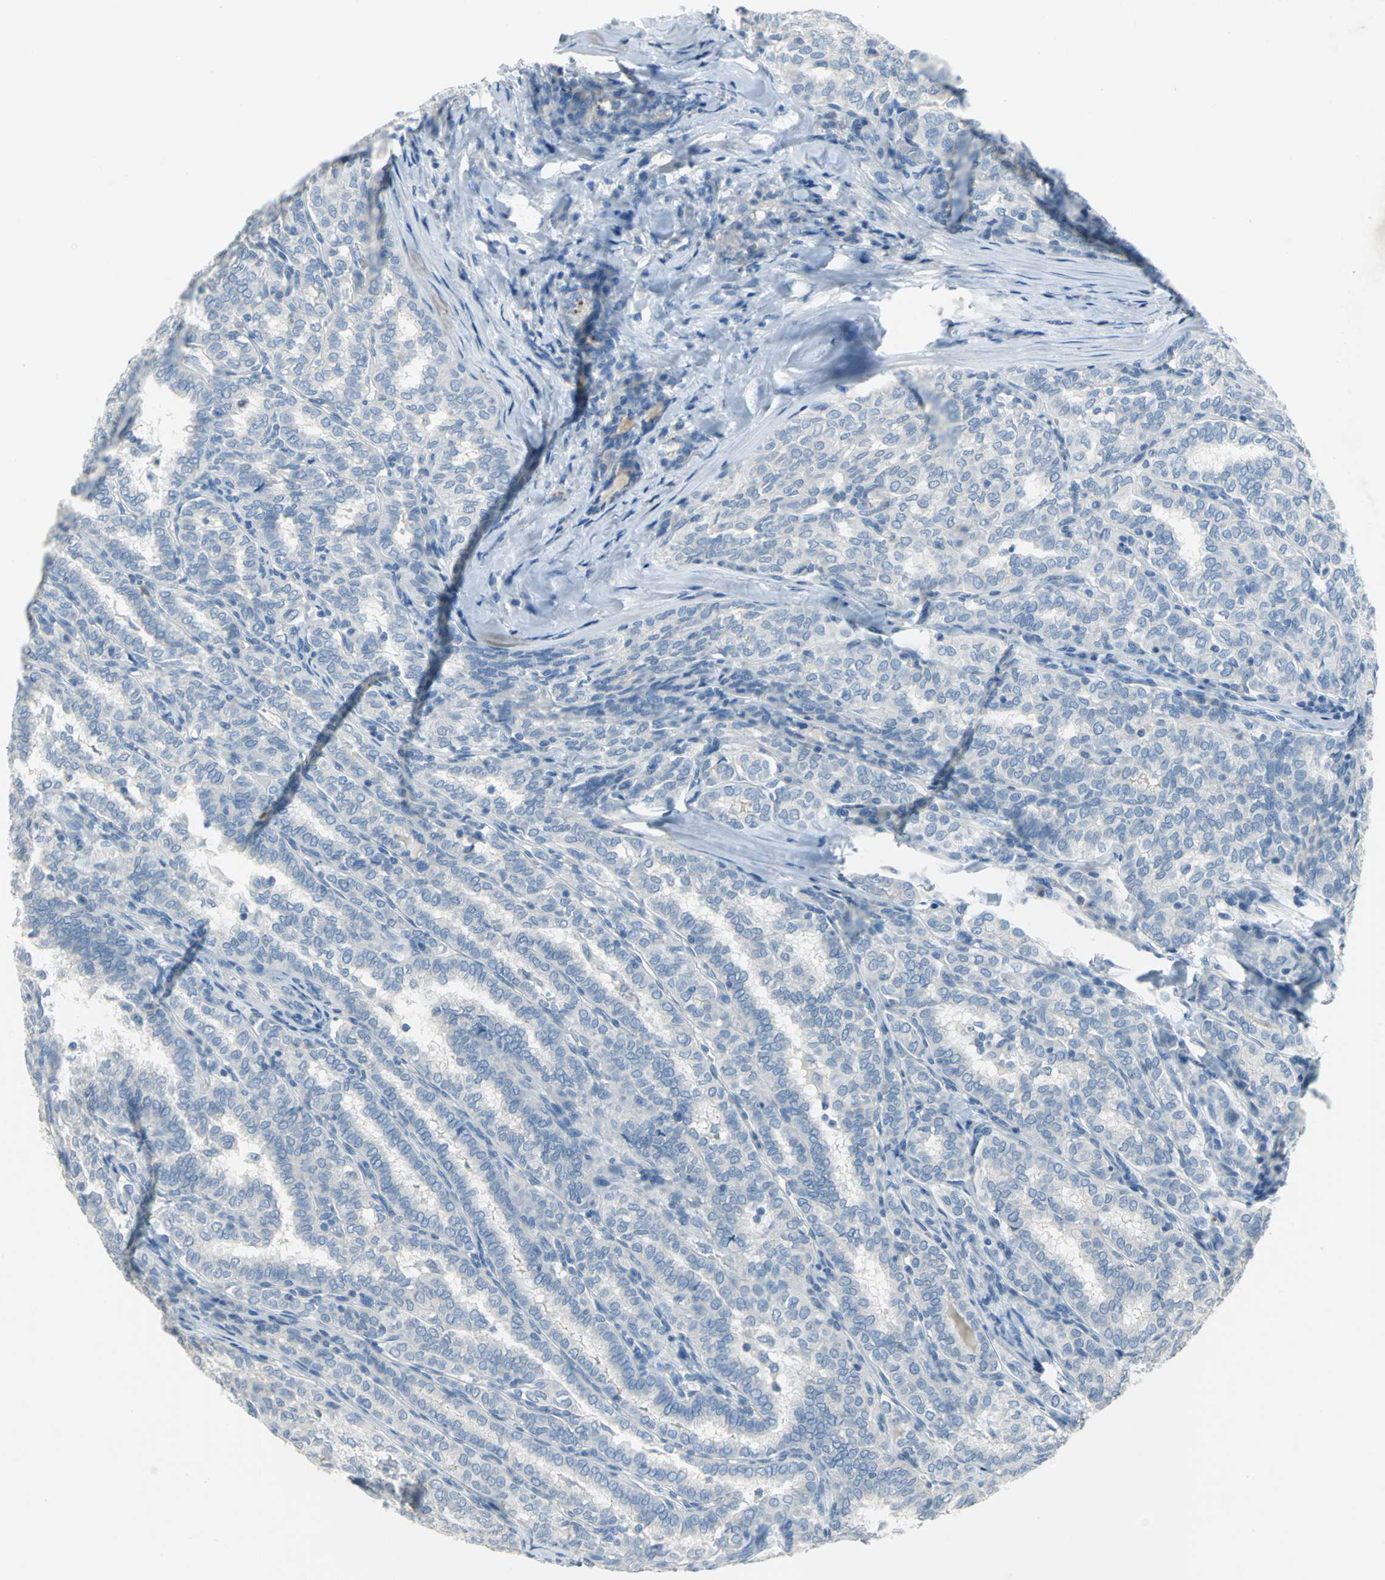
{"staining": {"intensity": "negative", "quantity": "none", "location": "none"}, "tissue": "thyroid cancer", "cell_type": "Tumor cells", "image_type": "cancer", "snomed": [{"axis": "morphology", "description": "Papillary adenocarcinoma, NOS"}, {"axis": "topography", "description": "Thyroid gland"}], "caption": "Histopathology image shows no significant protein staining in tumor cells of papillary adenocarcinoma (thyroid).", "gene": "PTGDS", "patient": {"sex": "female", "age": 30}}